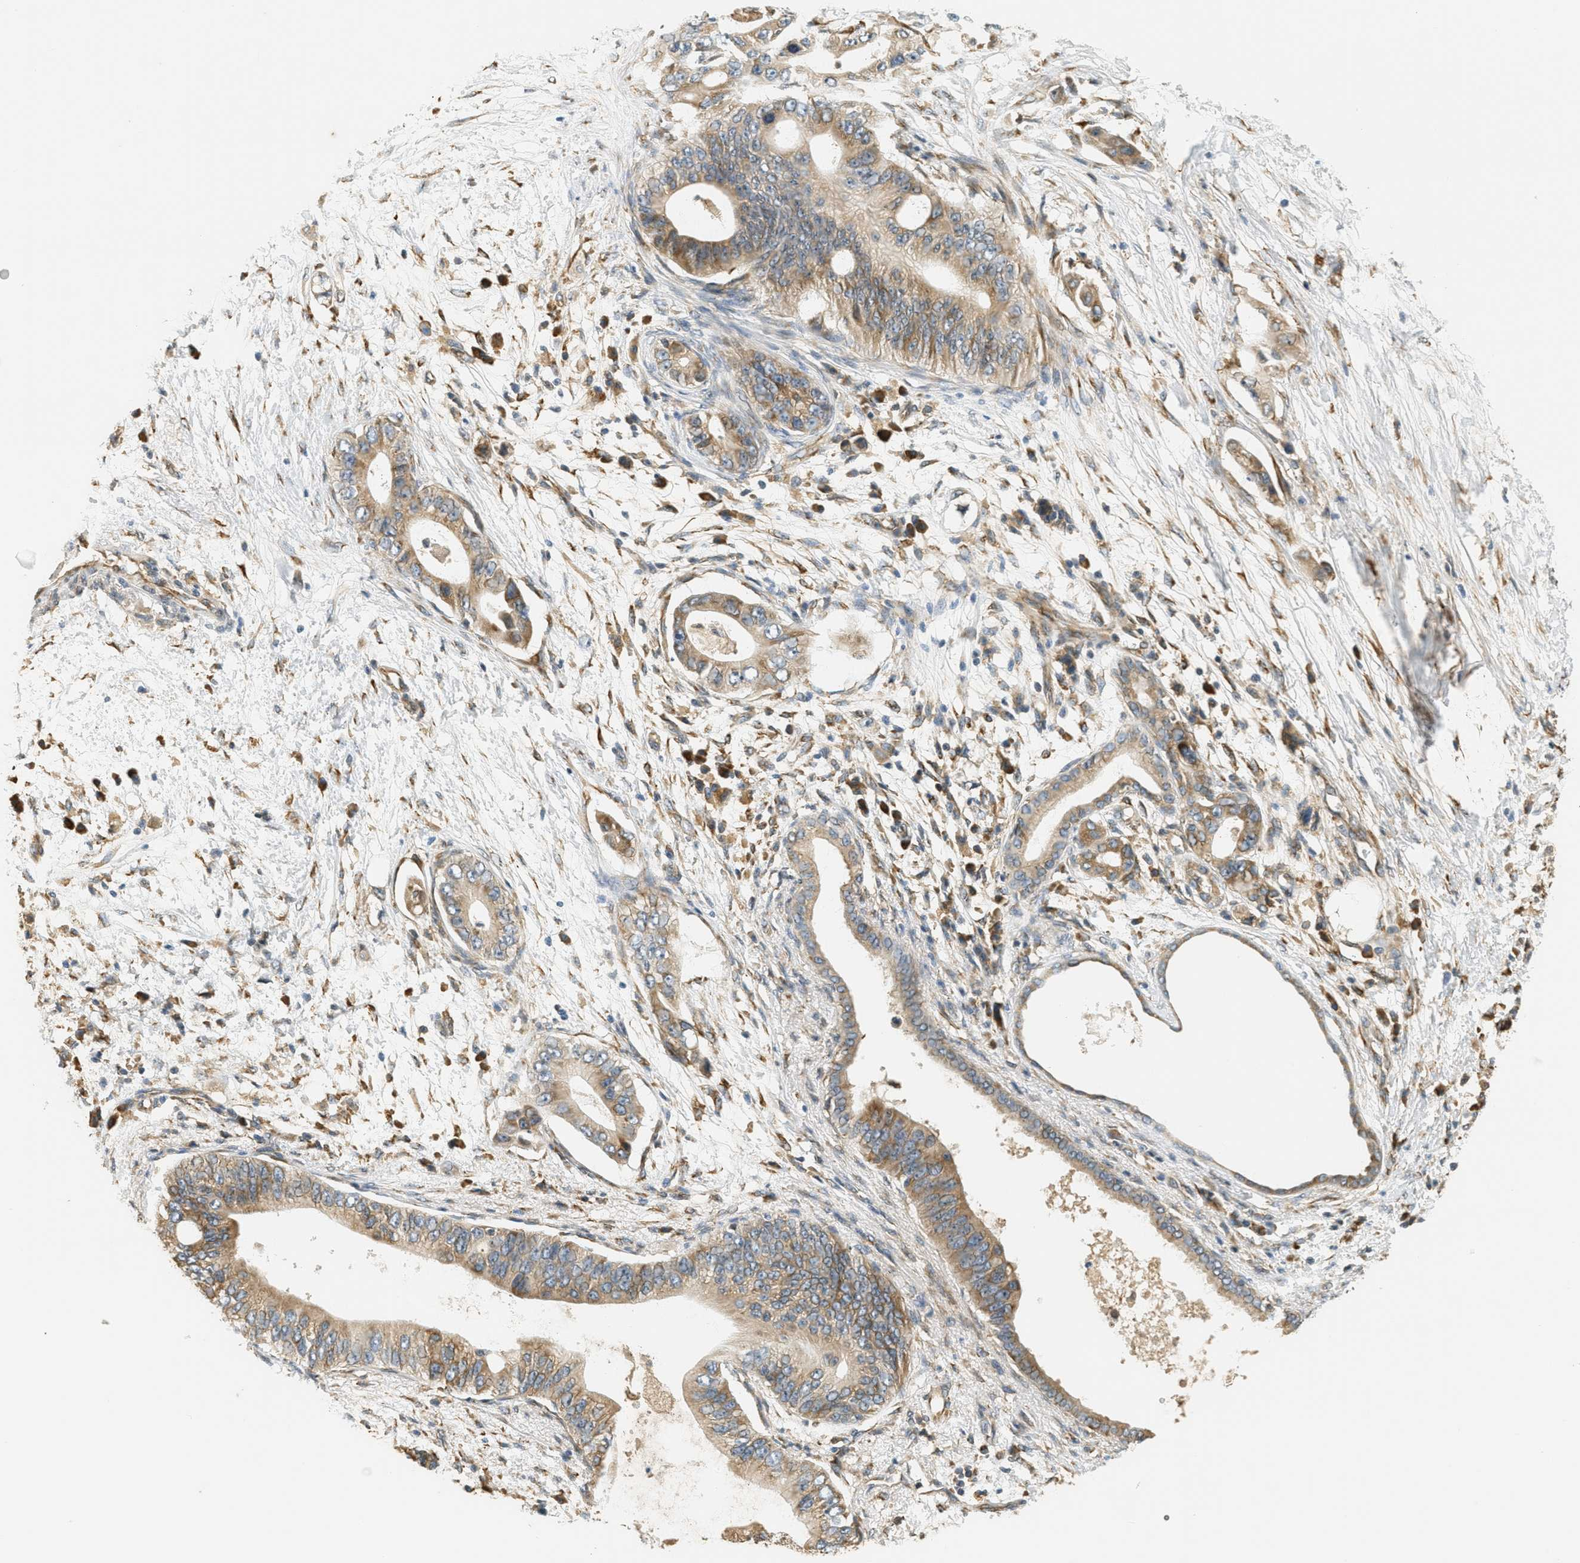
{"staining": {"intensity": "moderate", "quantity": ">75%", "location": "cytoplasmic/membranous"}, "tissue": "pancreatic cancer", "cell_type": "Tumor cells", "image_type": "cancer", "snomed": [{"axis": "morphology", "description": "Adenocarcinoma, NOS"}, {"axis": "topography", "description": "Pancreas"}], "caption": "IHC (DAB (3,3'-diaminobenzidine)) staining of pancreatic cancer (adenocarcinoma) displays moderate cytoplasmic/membranous protein staining in approximately >75% of tumor cells.", "gene": "PDK1", "patient": {"sex": "male", "age": 77}}